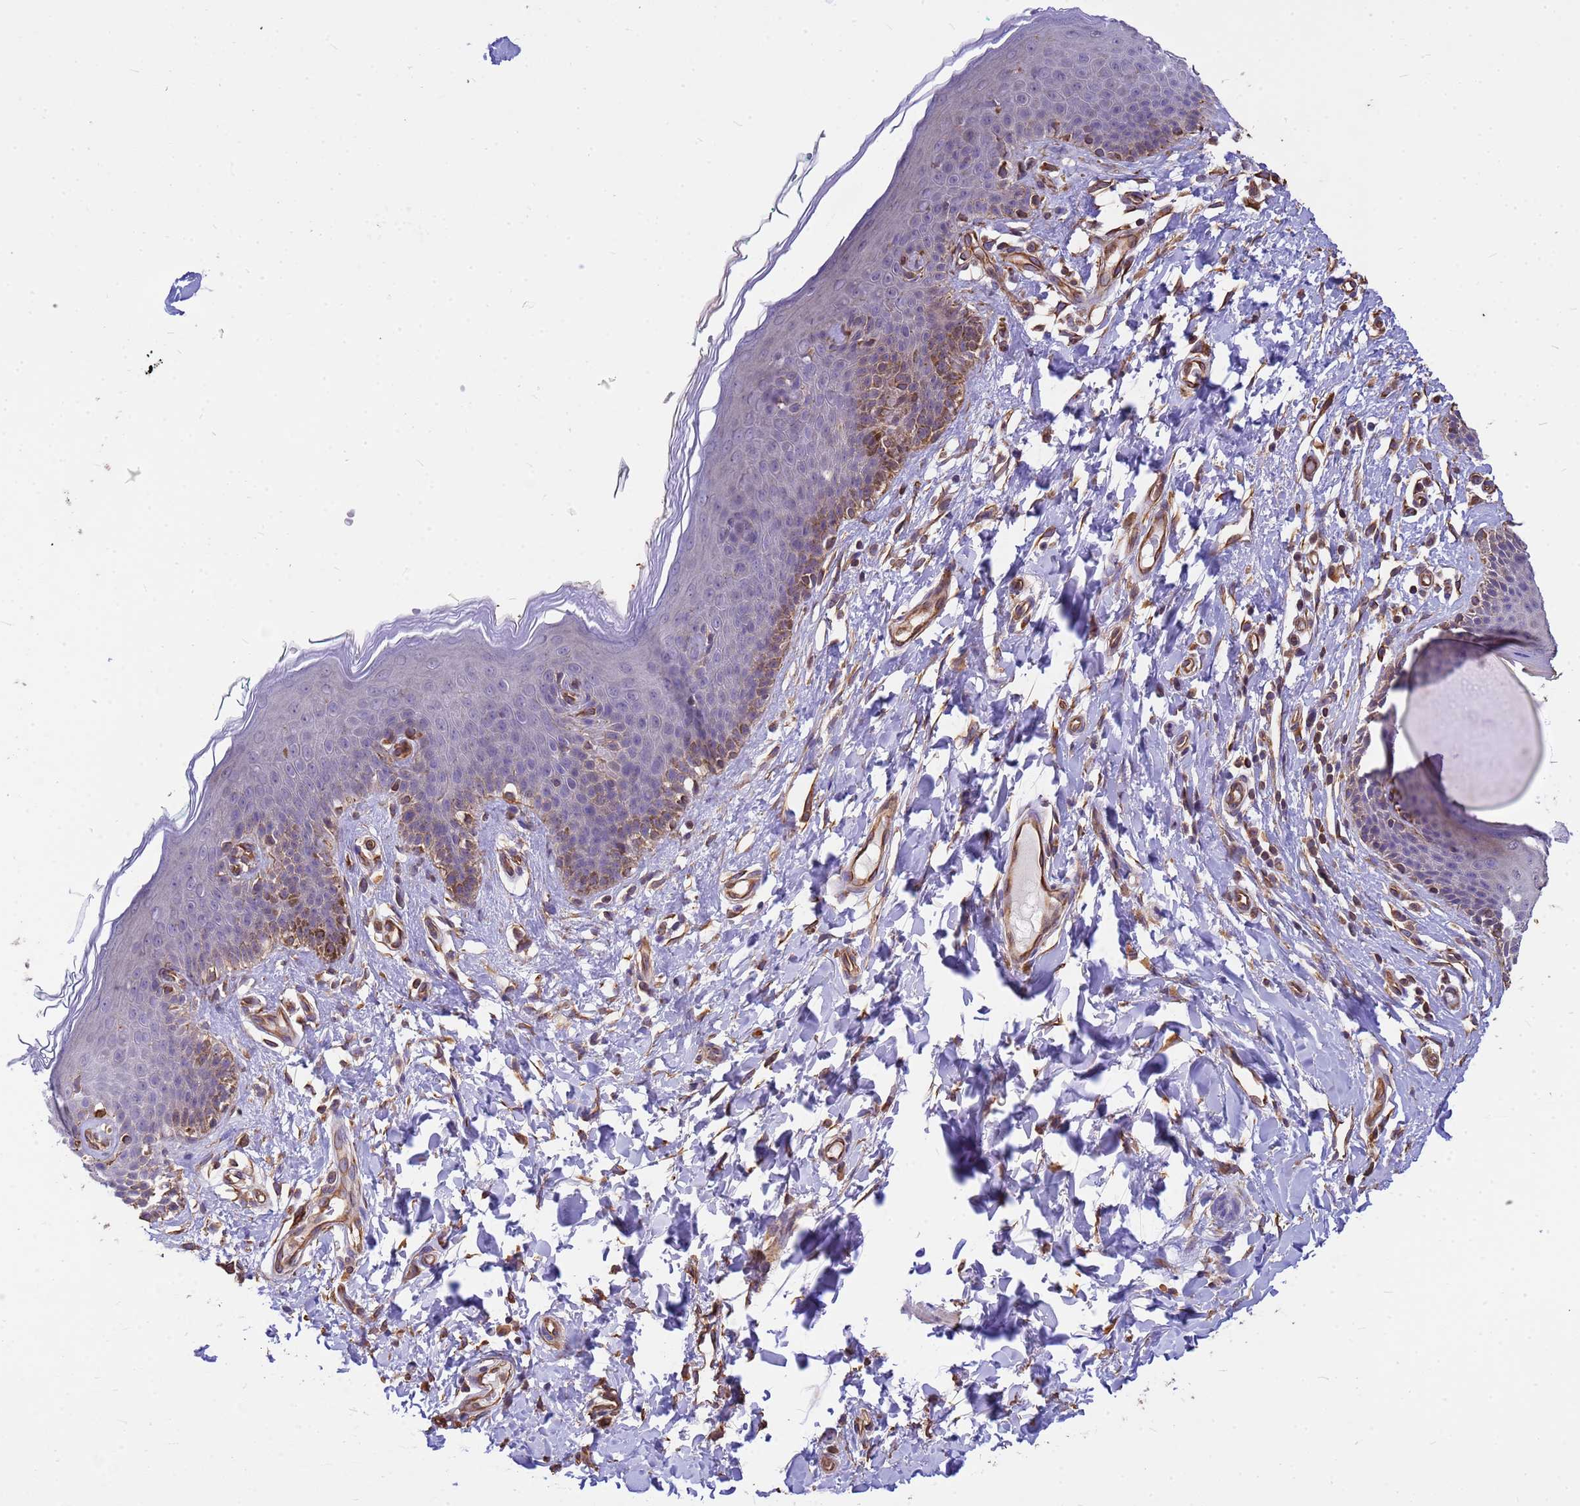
{"staining": {"intensity": "moderate", "quantity": "<25%", "location": "cytoplasmic/membranous"}, "tissue": "skin", "cell_type": "Epidermal cells", "image_type": "normal", "snomed": [{"axis": "morphology", "description": "Normal tissue, NOS"}, {"axis": "topography", "description": "Vulva"}], "caption": "Protein staining by IHC displays moderate cytoplasmic/membranous expression in approximately <25% of epidermal cells in unremarkable skin.", "gene": "TCEAL3", "patient": {"sex": "female", "age": 66}}